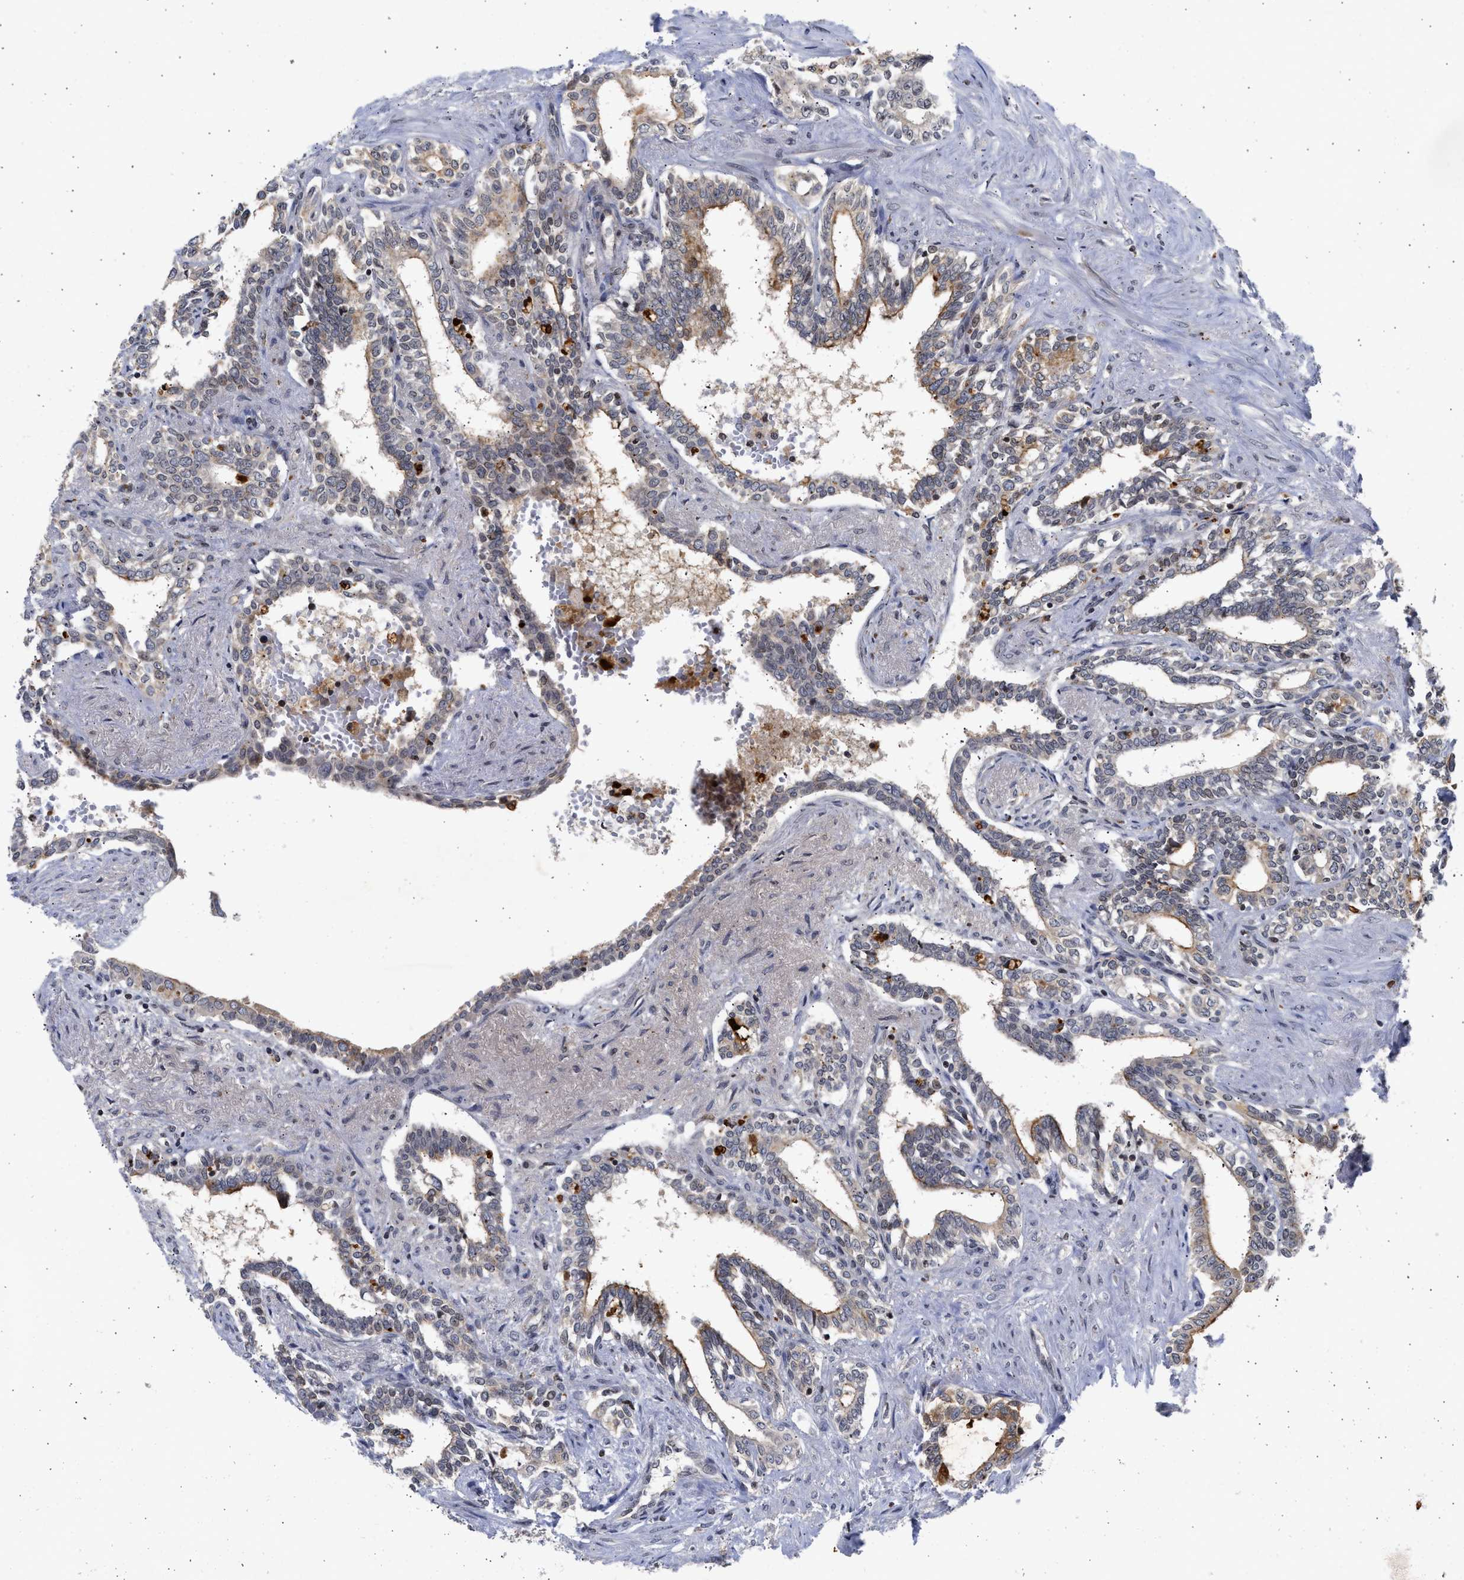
{"staining": {"intensity": "strong", "quantity": "<25%", "location": "cytoplasmic/membranous,nuclear"}, "tissue": "seminal vesicle", "cell_type": "Glandular cells", "image_type": "normal", "snomed": [{"axis": "morphology", "description": "Normal tissue, NOS"}, {"axis": "morphology", "description": "Adenocarcinoma, High grade"}, {"axis": "topography", "description": "Prostate"}, {"axis": "topography", "description": "Seminal veicle"}], "caption": "Immunohistochemical staining of normal human seminal vesicle reveals medium levels of strong cytoplasmic/membranous,nuclear positivity in about <25% of glandular cells. (IHC, brightfield microscopy, high magnification).", "gene": "ENSG00000142539", "patient": {"sex": "male", "age": 55}}